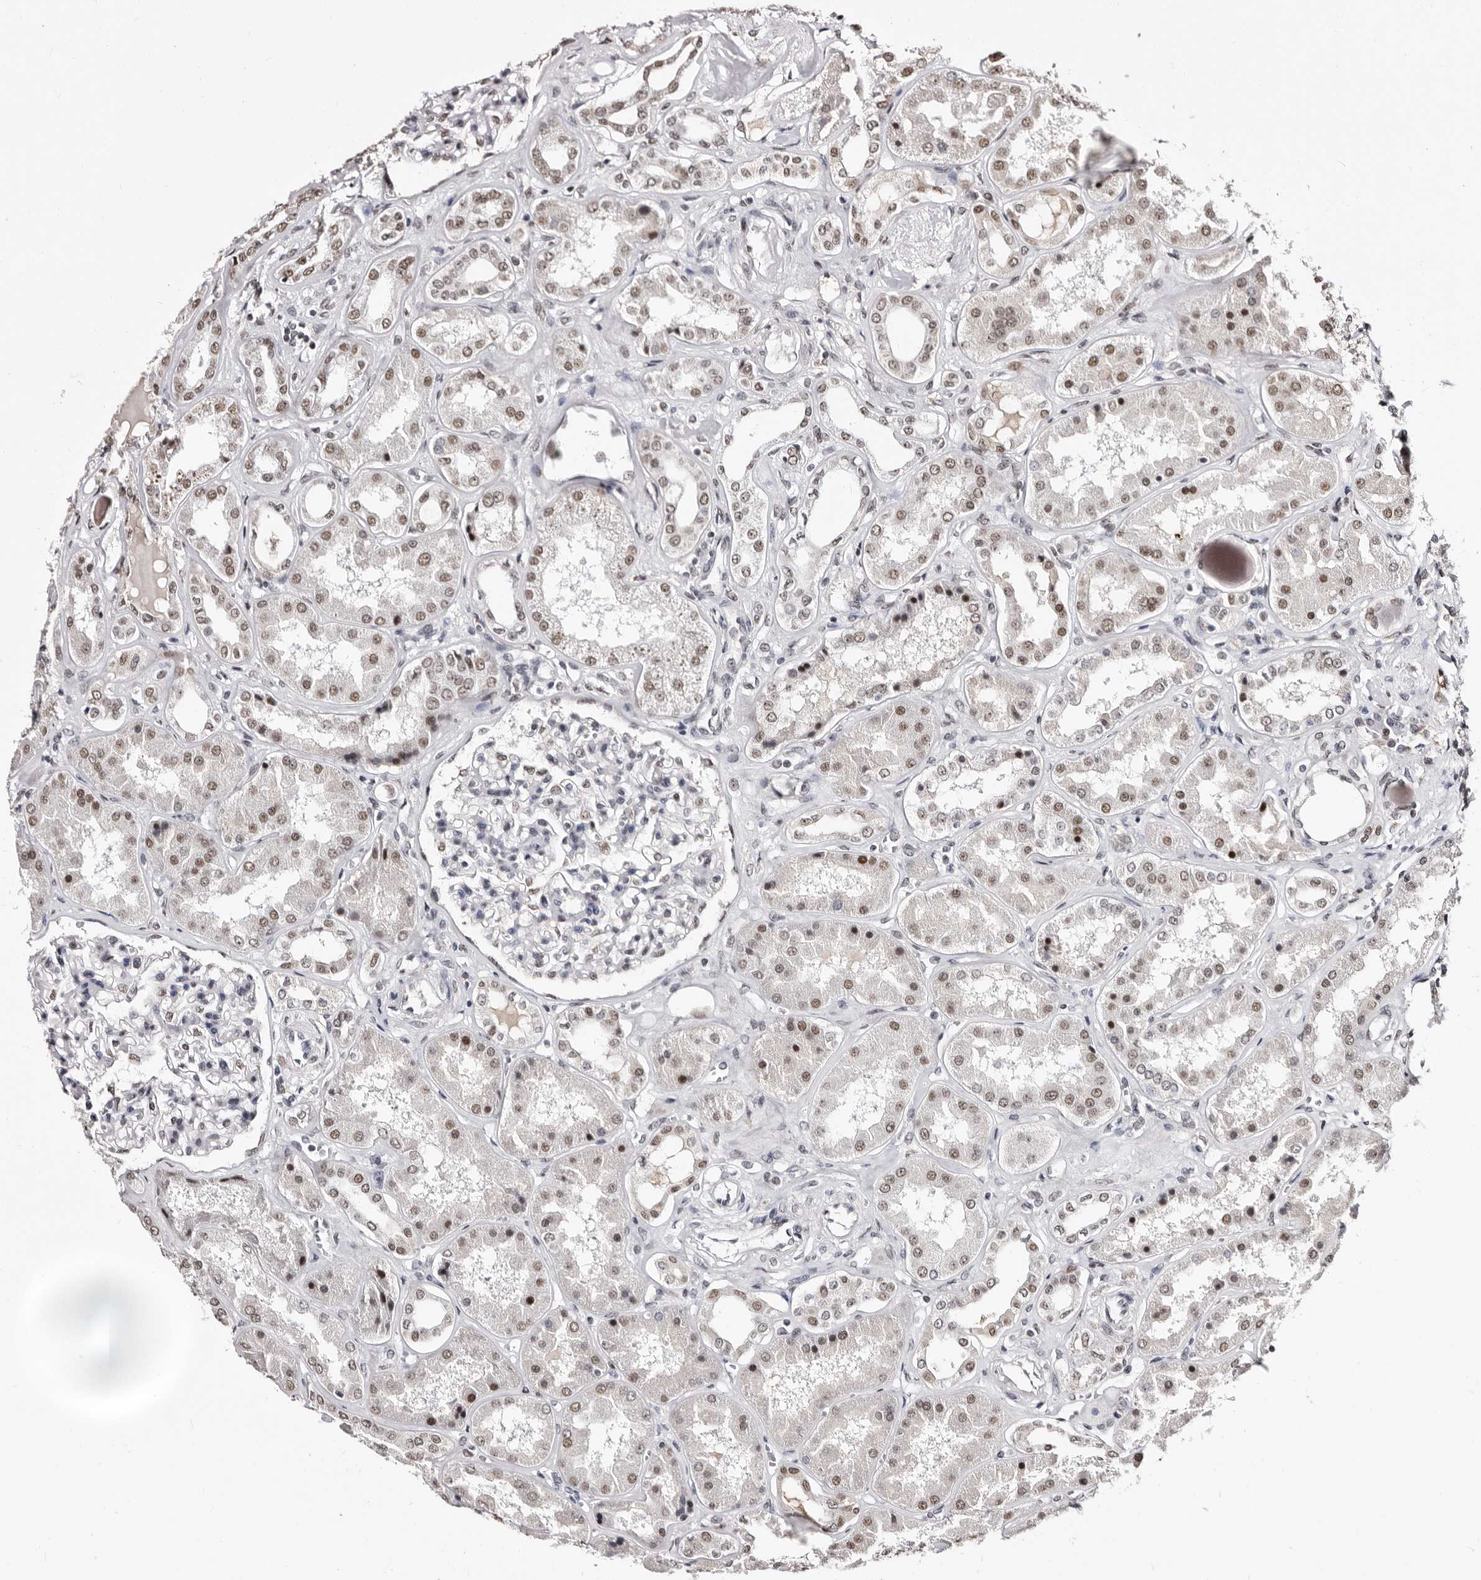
{"staining": {"intensity": "moderate", "quantity": "<25%", "location": "nuclear"}, "tissue": "kidney", "cell_type": "Cells in glomeruli", "image_type": "normal", "snomed": [{"axis": "morphology", "description": "Normal tissue, NOS"}, {"axis": "topography", "description": "Kidney"}], "caption": "This histopathology image demonstrates immunohistochemistry staining of unremarkable kidney, with low moderate nuclear expression in about <25% of cells in glomeruli.", "gene": "ANAPC11", "patient": {"sex": "female", "age": 56}}